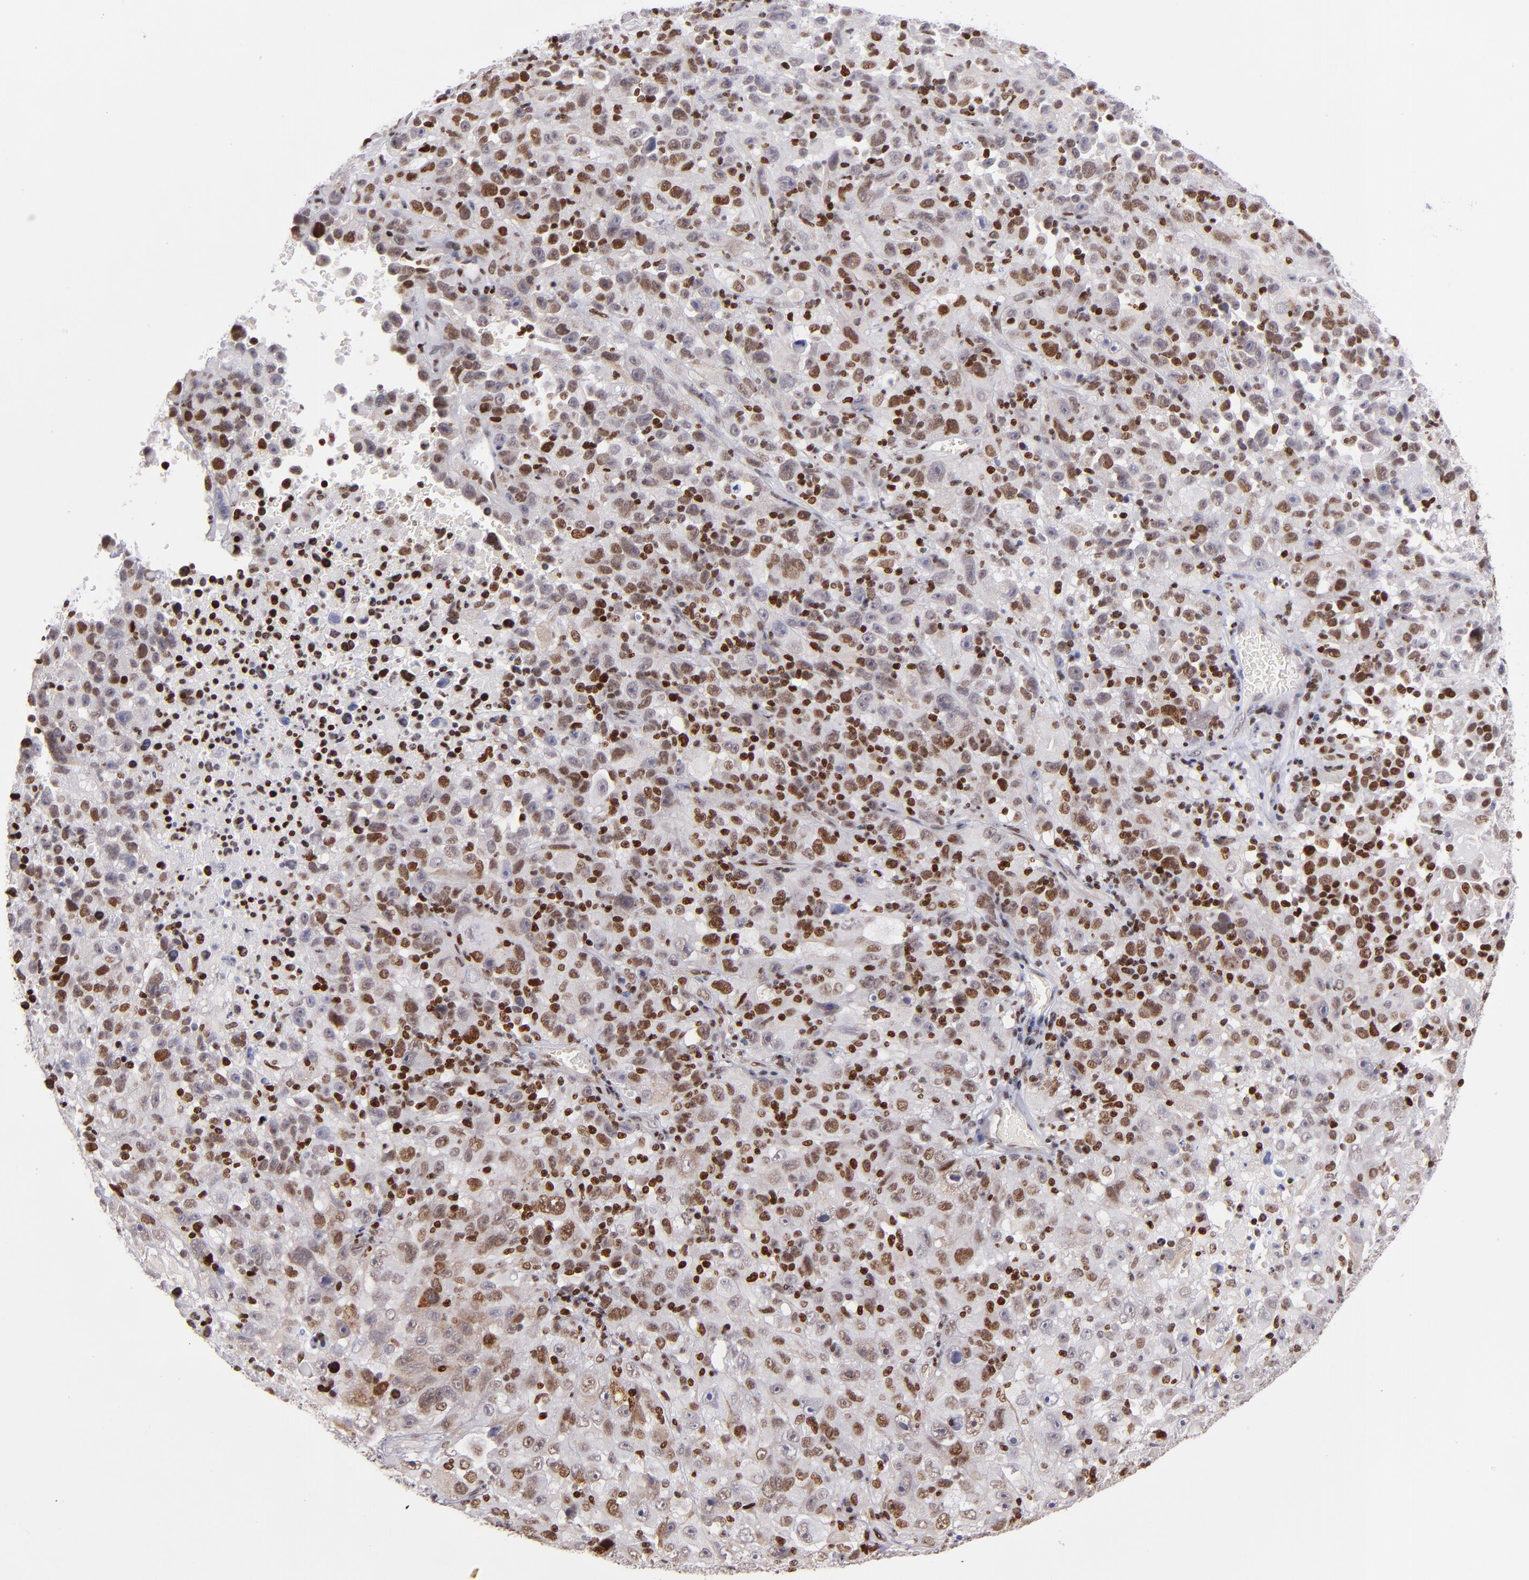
{"staining": {"intensity": "moderate", "quantity": ">75%", "location": "nuclear"}, "tissue": "melanoma", "cell_type": "Tumor cells", "image_type": "cancer", "snomed": [{"axis": "morphology", "description": "Malignant melanoma, Metastatic site"}, {"axis": "topography", "description": "Cerebral cortex"}], "caption": "DAB immunohistochemical staining of human melanoma displays moderate nuclear protein expression in about >75% of tumor cells.", "gene": "POLA1", "patient": {"sex": "female", "age": 52}}